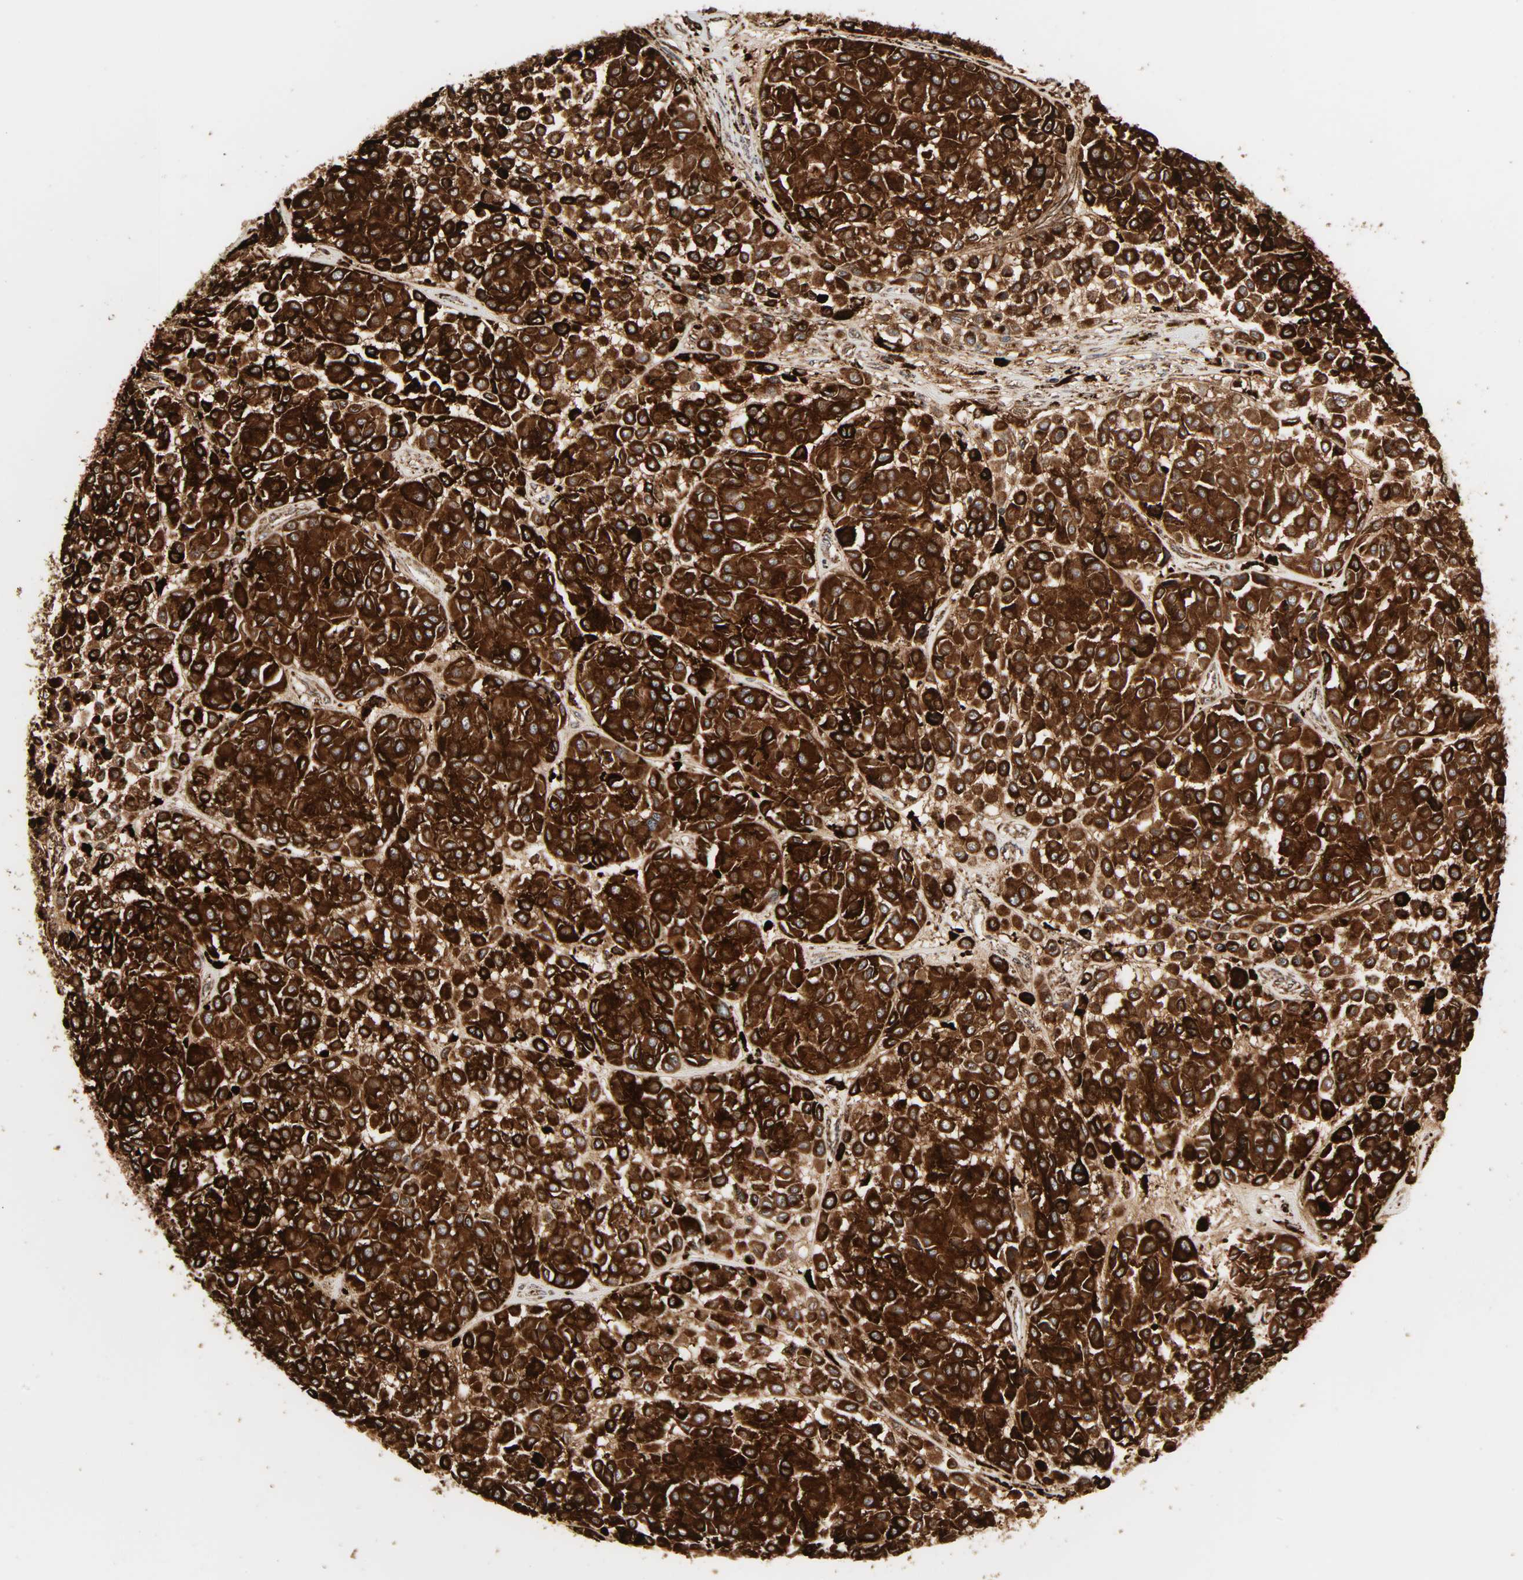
{"staining": {"intensity": "strong", "quantity": ">75%", "location": "cytoplasmic/membranous"}, "tissue": "melanoma", "cell_type": "Tumor cells", "image_type": "cancer", "snomed": [{"axis": "morphology", "description": "Malignant melanoma, Metastatic site"}, {"axis": "topography", "description": "Soft tissue"}], "caption": "Tumor cells exhibit high levels of strong cytoplasmic/membranous staining in approximately >75% of cells in malignant melanoma (metastatic site). The protein of interest is stained brown, and the nuclei are stained in blue (DAB IHC with brightfield microscopy, high magnification).", "gene": "PSAP", "patient": {"sex": "male", "age": 41}}